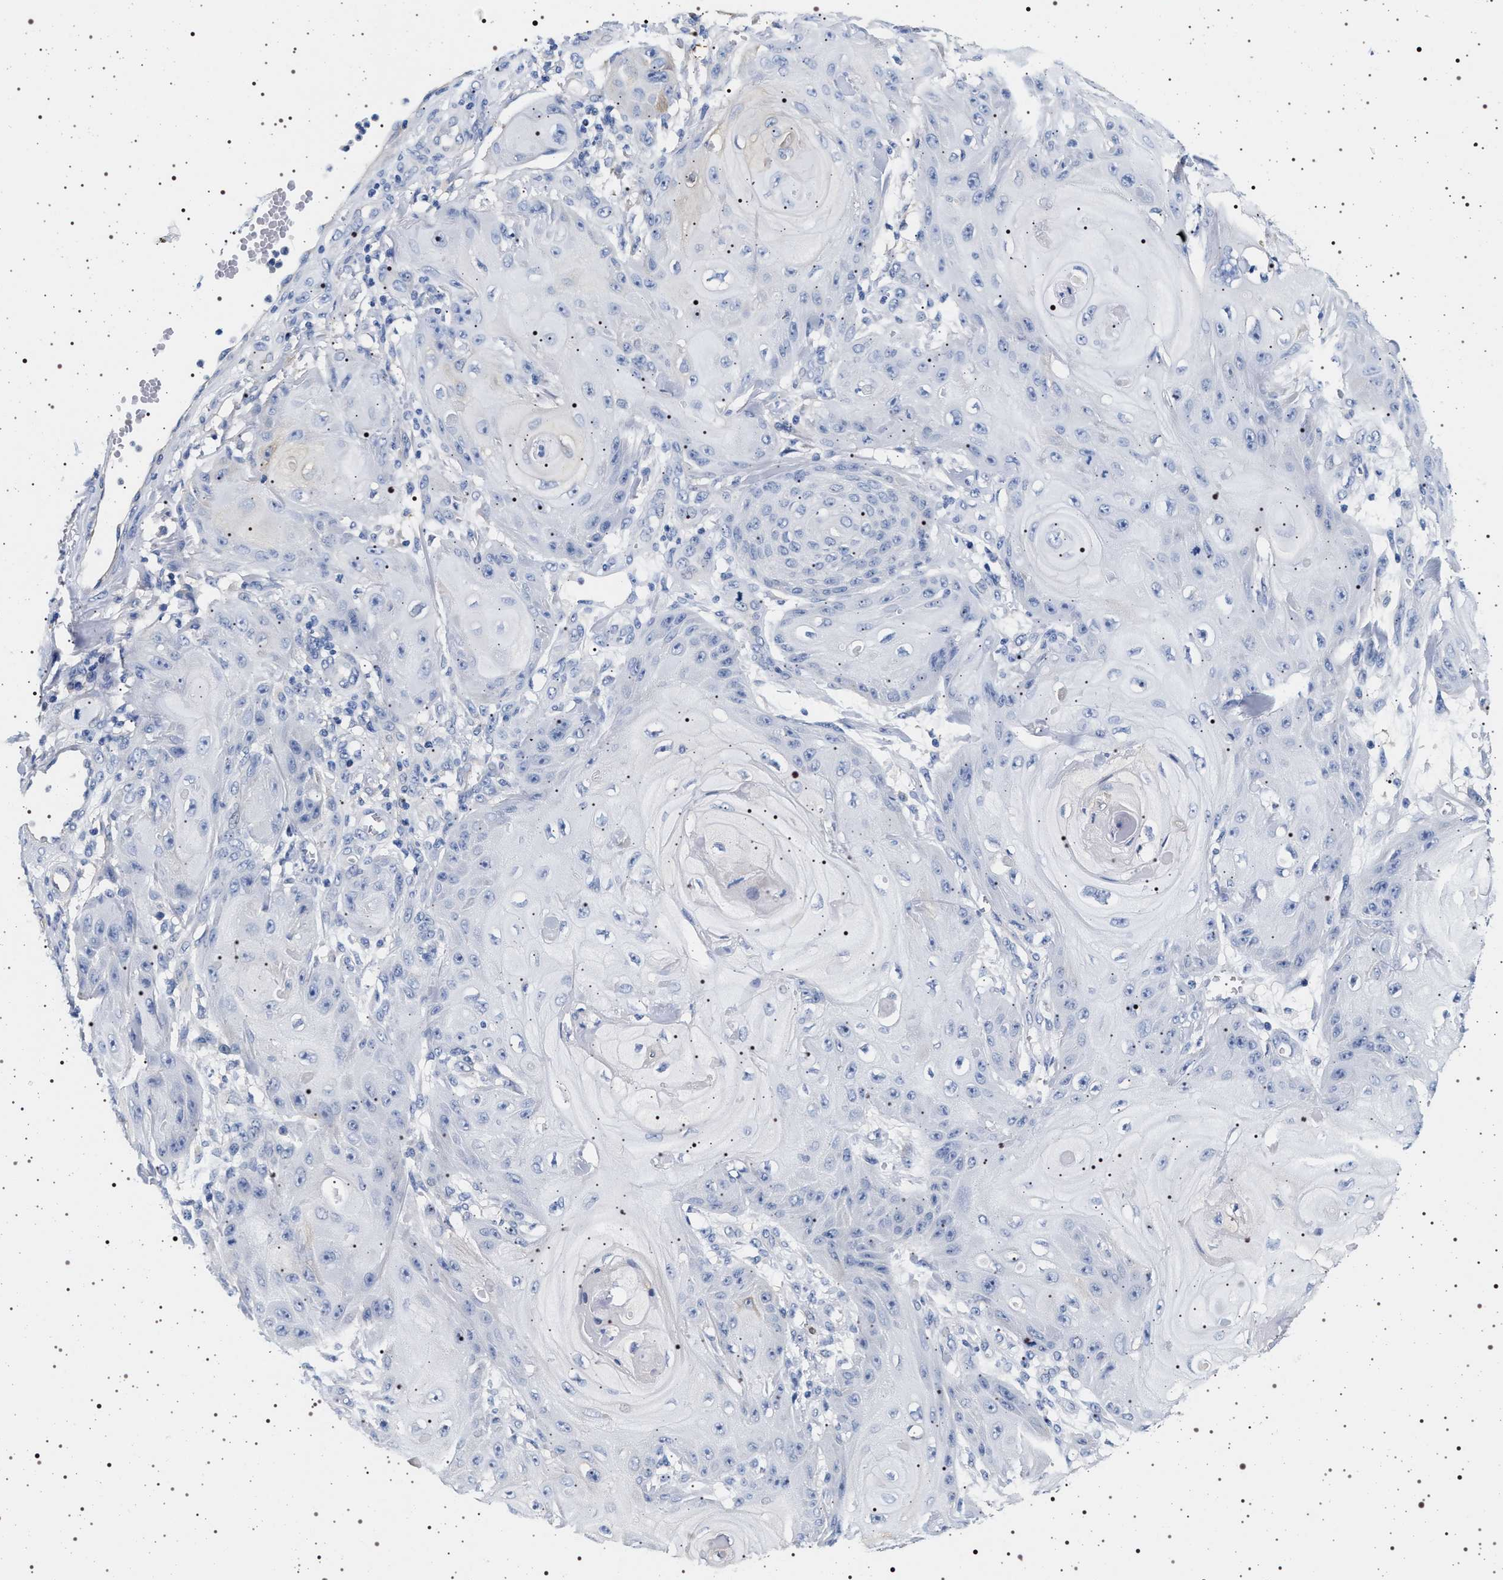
{"staining": {"intensity": "negative", "quantity": "none", "location": "none"}, "tissue": "skin cancer", "cell_type": "Tumor cells", "image_type": "cancer", "snomed": [{"axis": "morphology", "description": "Squamous cell carcinoma, NOS"}, {"axis": "topography", "description": "Skin"}], "caption": "Protein analysis of skin cancer exhibits no significant staining in tumor cells.", "gene": "HSD17B1", "patient": {"sex": "male", "age": 74}}